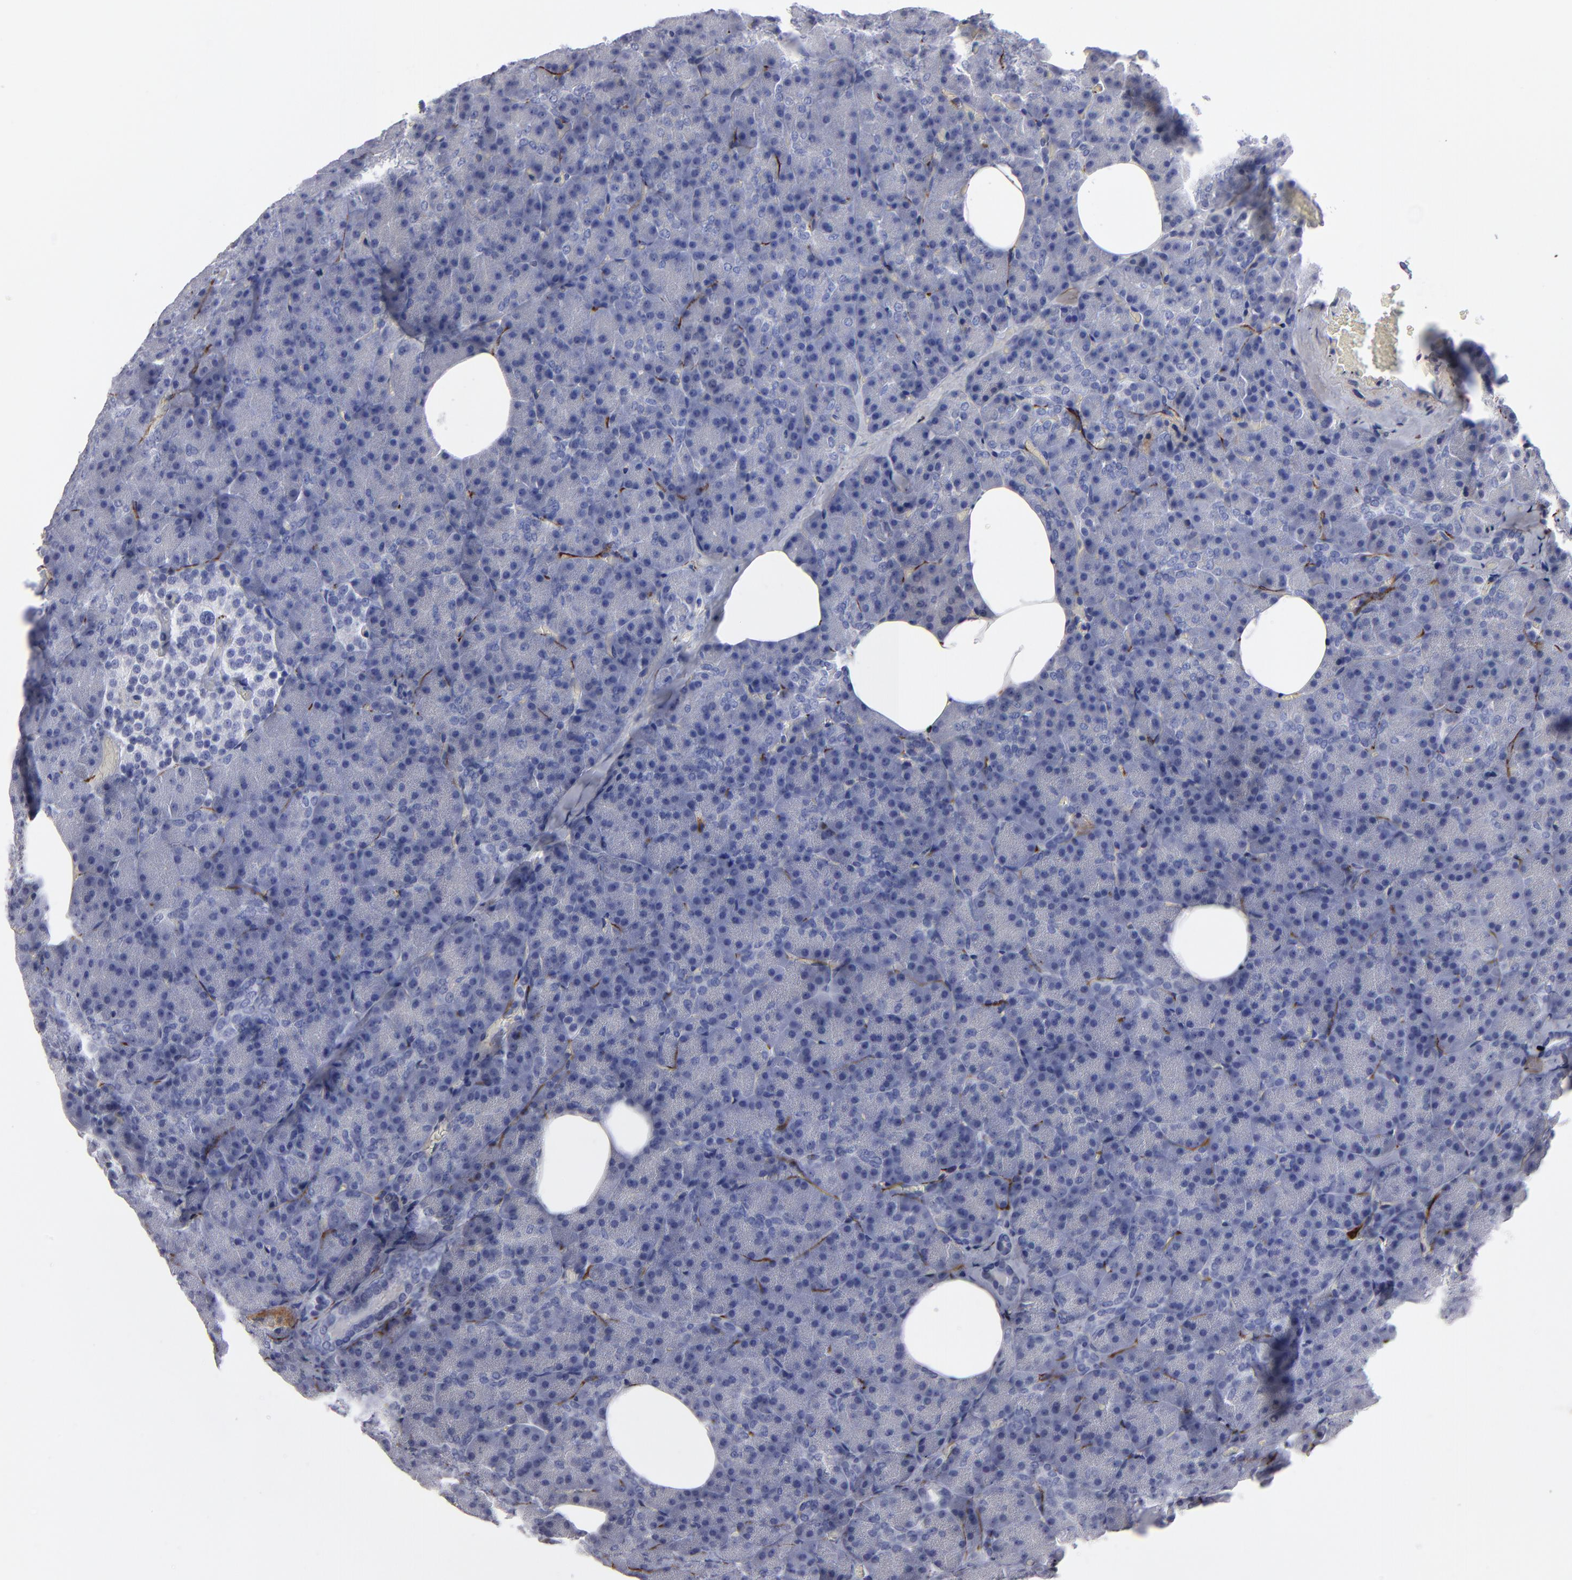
{"staining": {"intensity": "negative", "quantity": "none", "location": "none"}, "tissue": "carcinoid", "cell_type": "Tumor cells", "image_type": "cancer", "snomed": [{"axis": "morphology", "description": "Normal tissue, NOS"}, {"axis": "morphology", "description": "Carcinoid, malignant, NOS"}, {"axis": "topography", "description": "Pancreas"}], "caption": "IHC histopathology image of human carcinoid stained for a protein (brown), which shows no expression in tumor cells.", "gene": "CADM3", "patient": {"sex": "female", "age": 35}}